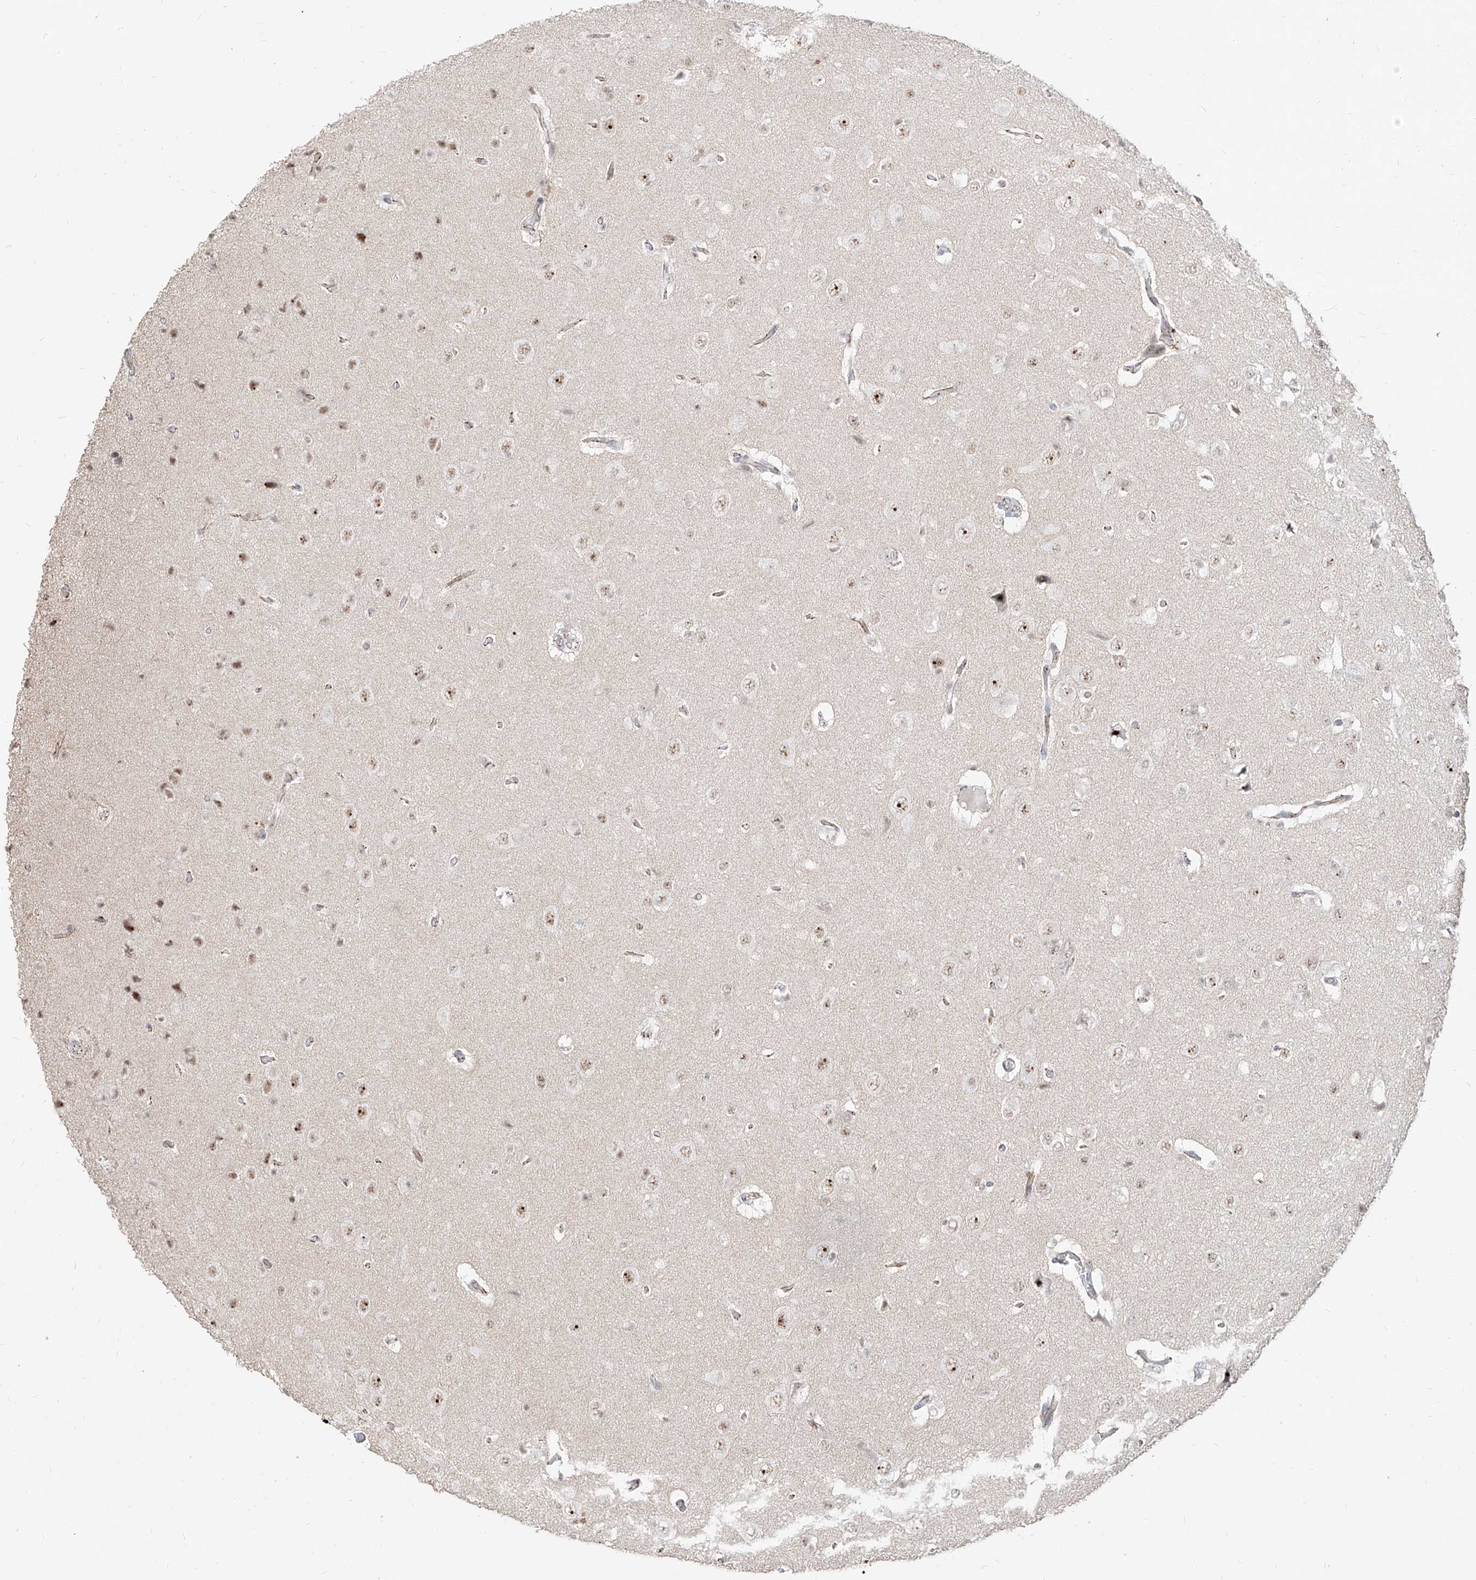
{"staining": {"intensity": "strong", "quantity": "<25%", "location": "nuclear"}, "tissue": "glioma", "cell_type": "Tumor cells", "image_type": "cancer", "snomed": [{"axis": "morphology", "description": "Glioma, malignant, High grade"}, {"axis": "topography", "description": "Brain"}], "caption": "Tumor cells show strong nuclear staining in approximately <25% of cells in malignant glioma (high-grade). The protein of interest is shown in brown color, while the nuclei are stained blue.", "gene": "ZNF710", "patient": {"sex": "female", "age": 59}}